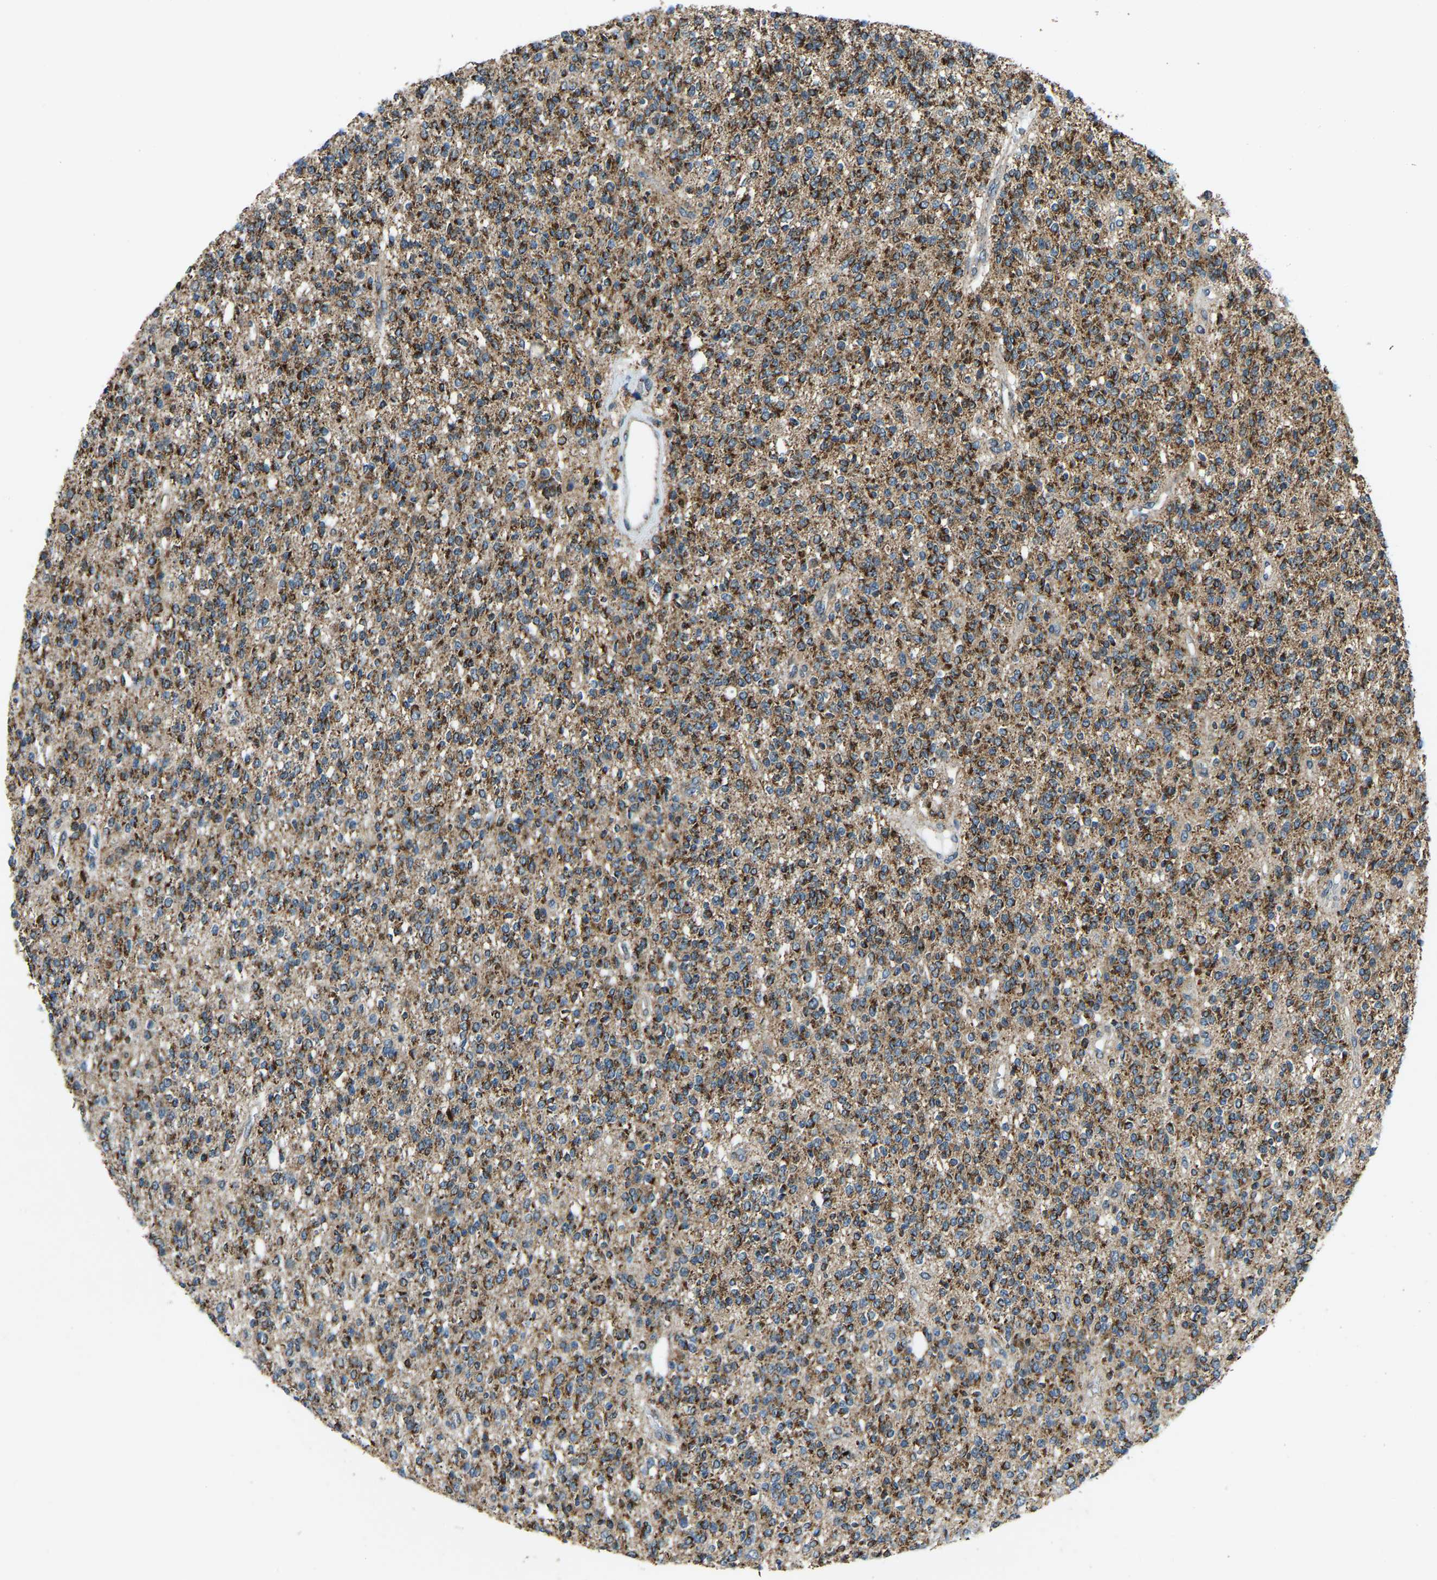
{"staining": {"intensity": "strong", "quantity": ">75%", "location": "cytoplasmic/membranous"}, "tissue": "glioma", "cell_type": "Tumor cells", "image_type": "cancer", "snomed": [{"axis": "morphology", "description": "Glioma, malignant, High grade"}, {"axis": "topography", "description": "Brain"}], "caption": "Protein staining exhibits strong cytoplasmic/membranous expression in approximately >75% of tumor cells in malignant glioma (high-grade).", "gene": "RBM33", "patient": {"sex": "male", "age": 34}}